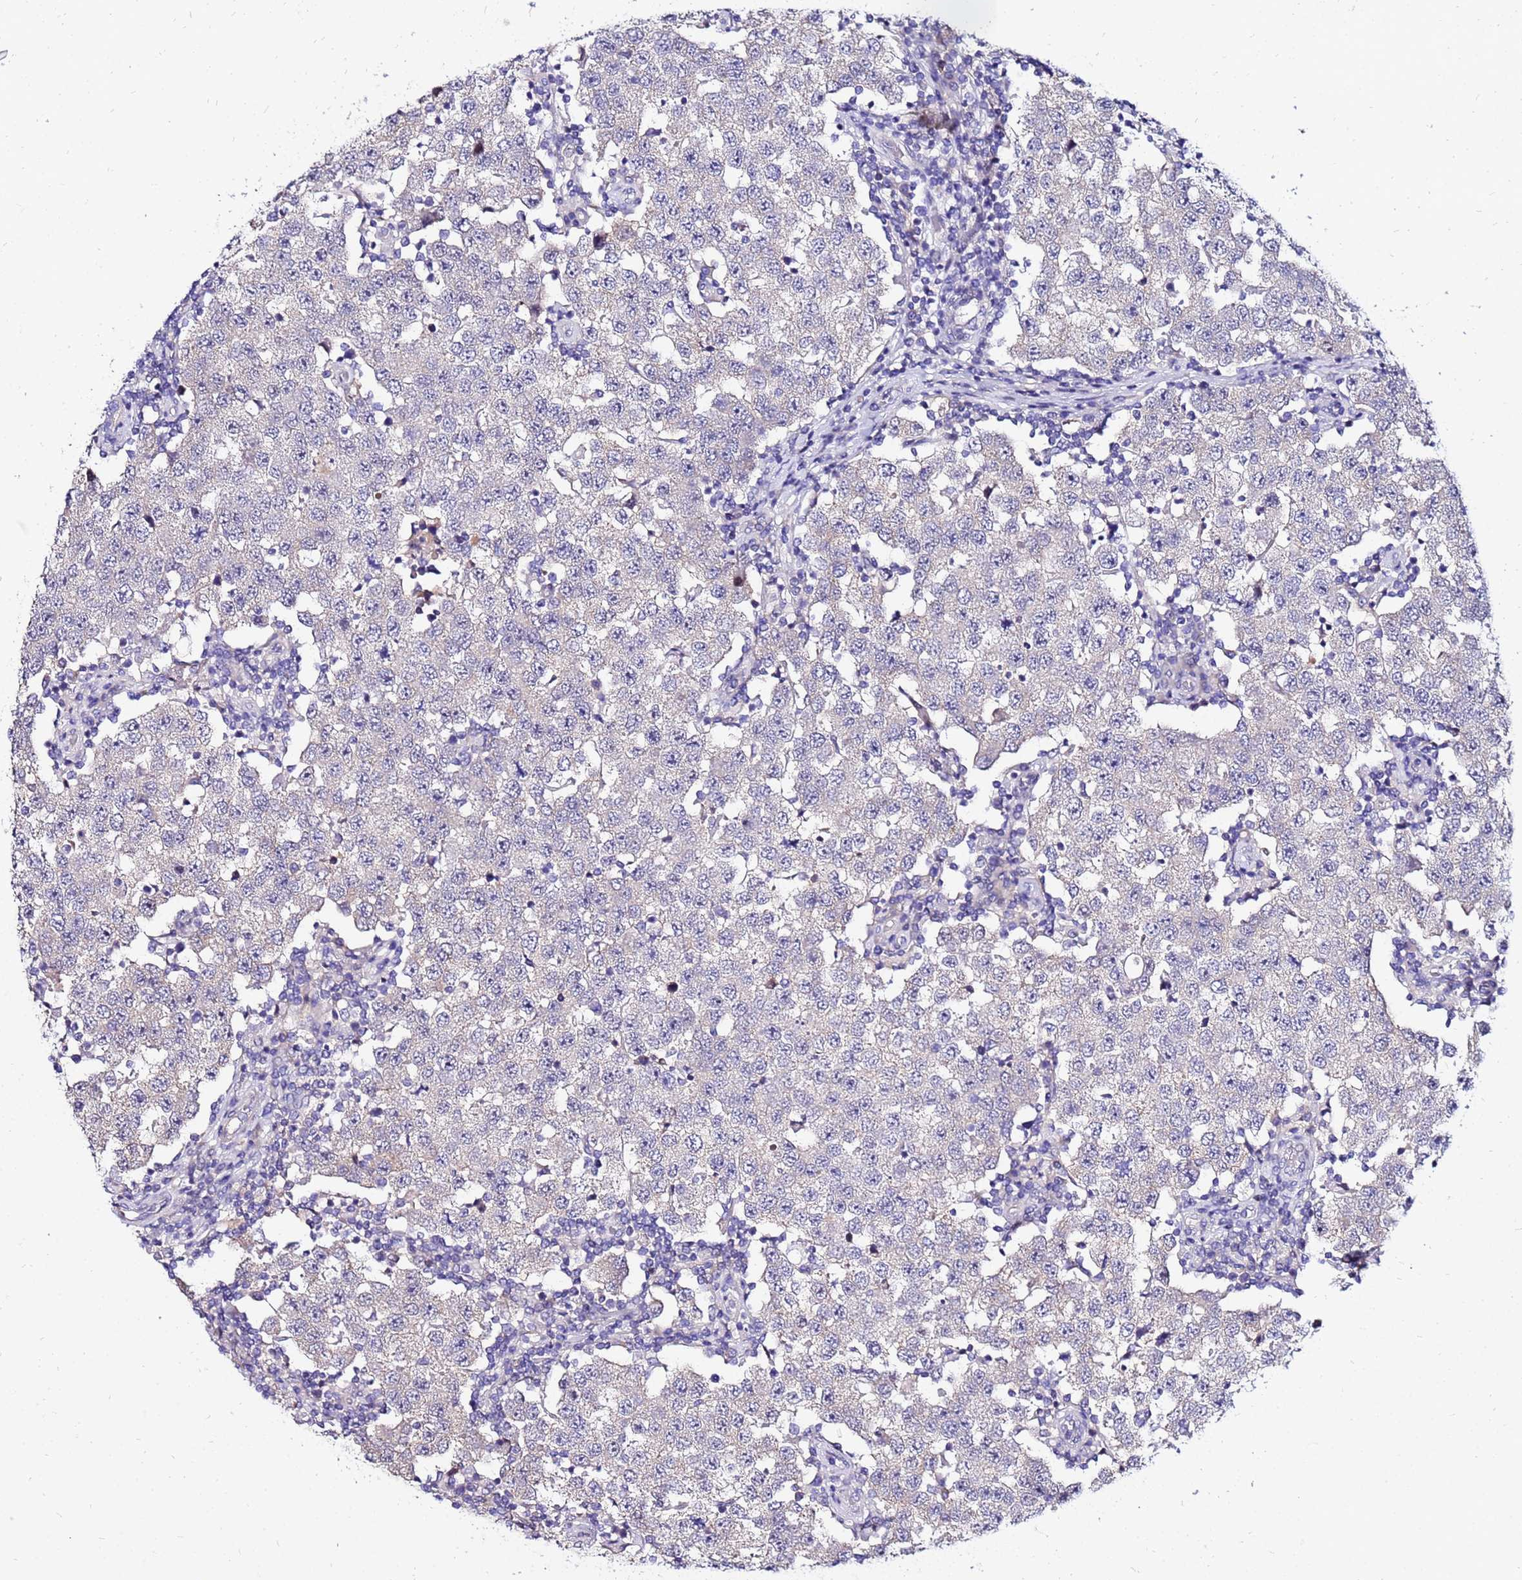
{"staining": {"intensity": "negative", "quantity": "none", "location": "none"}, "tissue": "testis cancer", "cell_type": "Tumor cells", "image_type": "cancer", "snomed": [{"axis": "morphology", "description": "Seminoma, NOS"}, {"axis": "topography", "description": "Testis"}], "caption": "Immunohistochemistry image of human testis seminoma stained for a protein (brown), which displays no positivity in tumor cells. (Stains: DAB (3,3'-diaminobenzidine) immunohistochemistry with hematoxylin counter stain, Microscopy: brightfield microscopy at high magnification).", "gene": "ARHGEF5", "patient": {"sex": "male", "age": 34}}